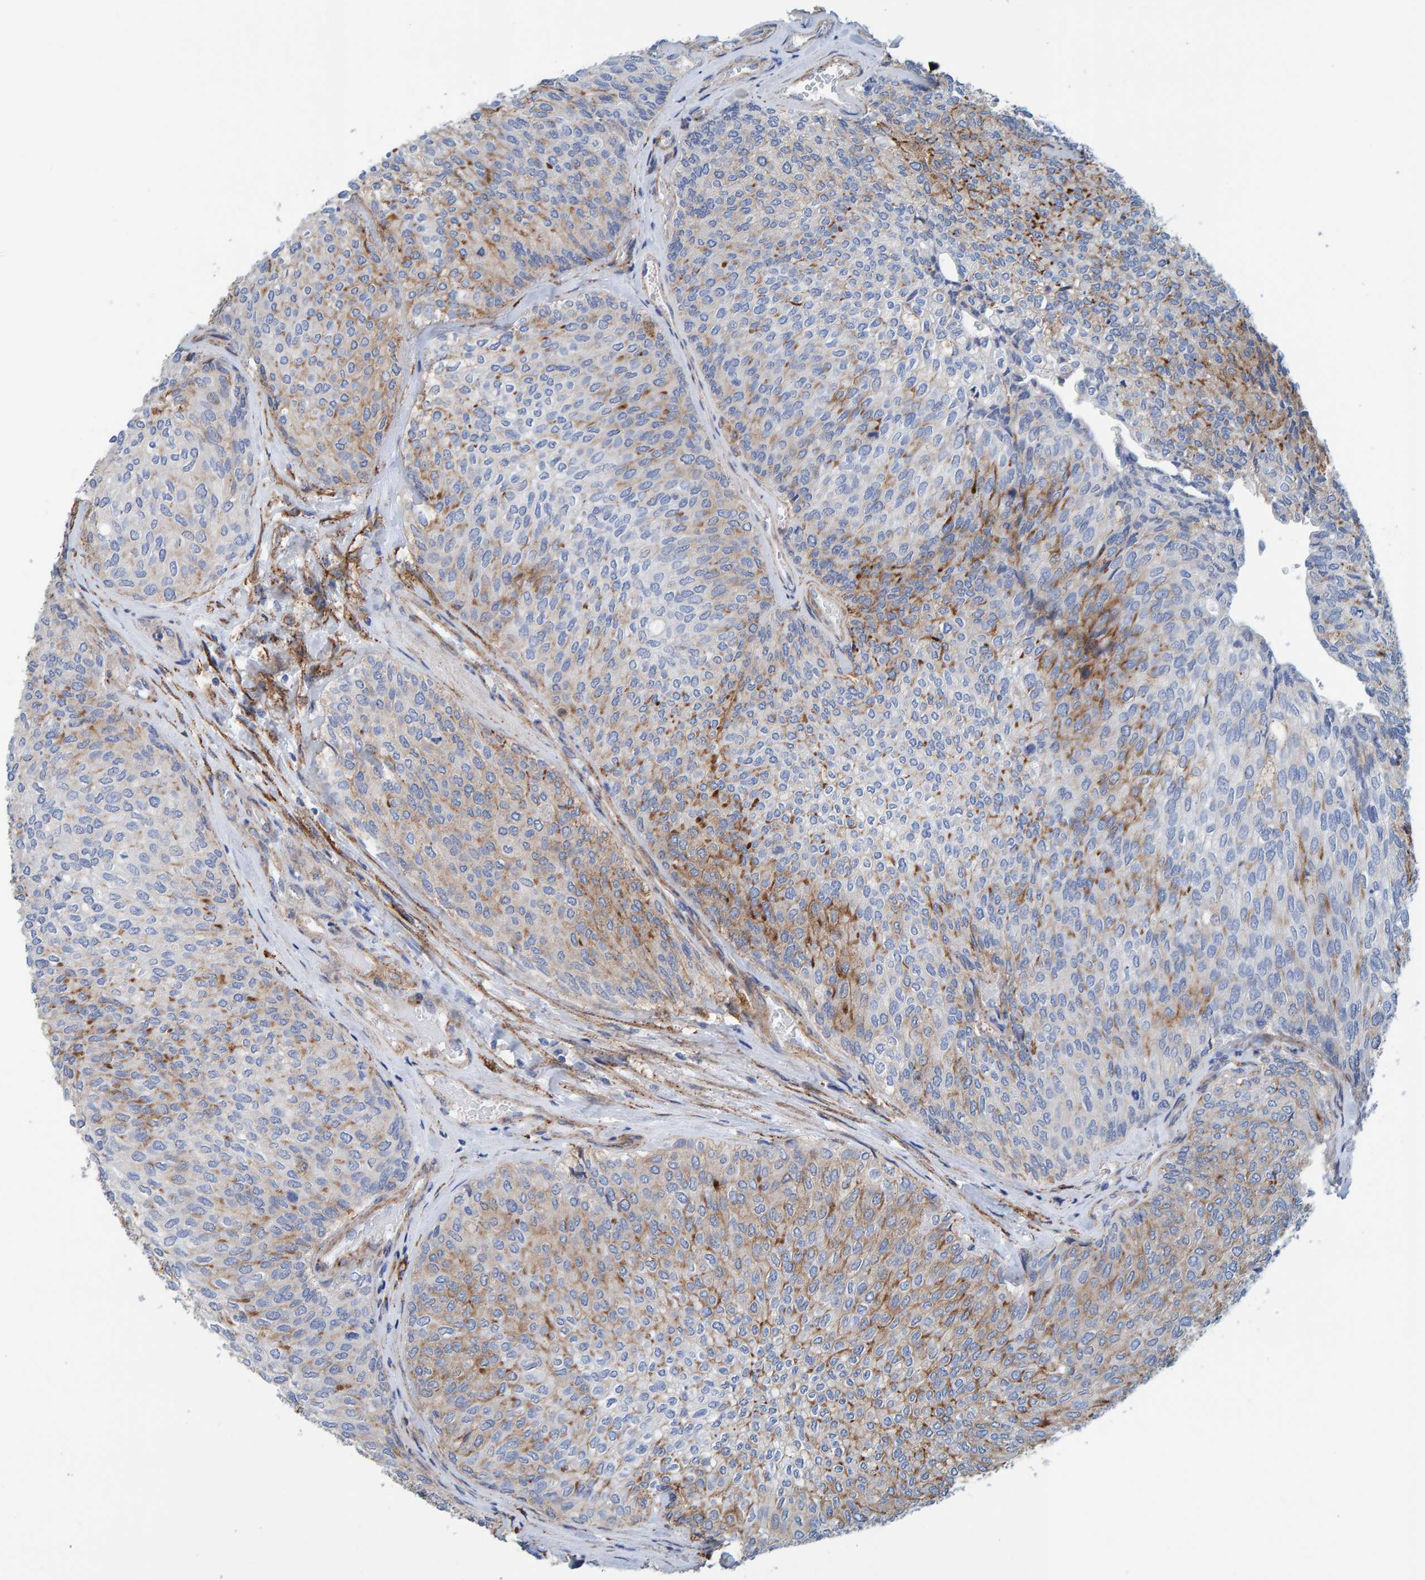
{"staining": {"intensity": "weak", "quantity": "25%-75%", "location": "cytoplasmic/membranous"}, "tissue": "urothelial cancer", "cell_type": "Tumor cells", "image_type": "cancer", "snomed": [{"axis": "morphology", "description": "Urothelial carcinoma, Low grade"}, {"axis": "topography", "description": "Urinary bladder"}], "caption": "Low-grade urothelial carcinoma stained with DAB IHC displays low levels of weak cytoplasmic/membranous expression in approximately 25%-75% of tumor cells. (DAB IHC, brown staining for protein, blue staining for nuclei).", "gene": "LRP1", "patient": {"sex": "female", "age": 79}}